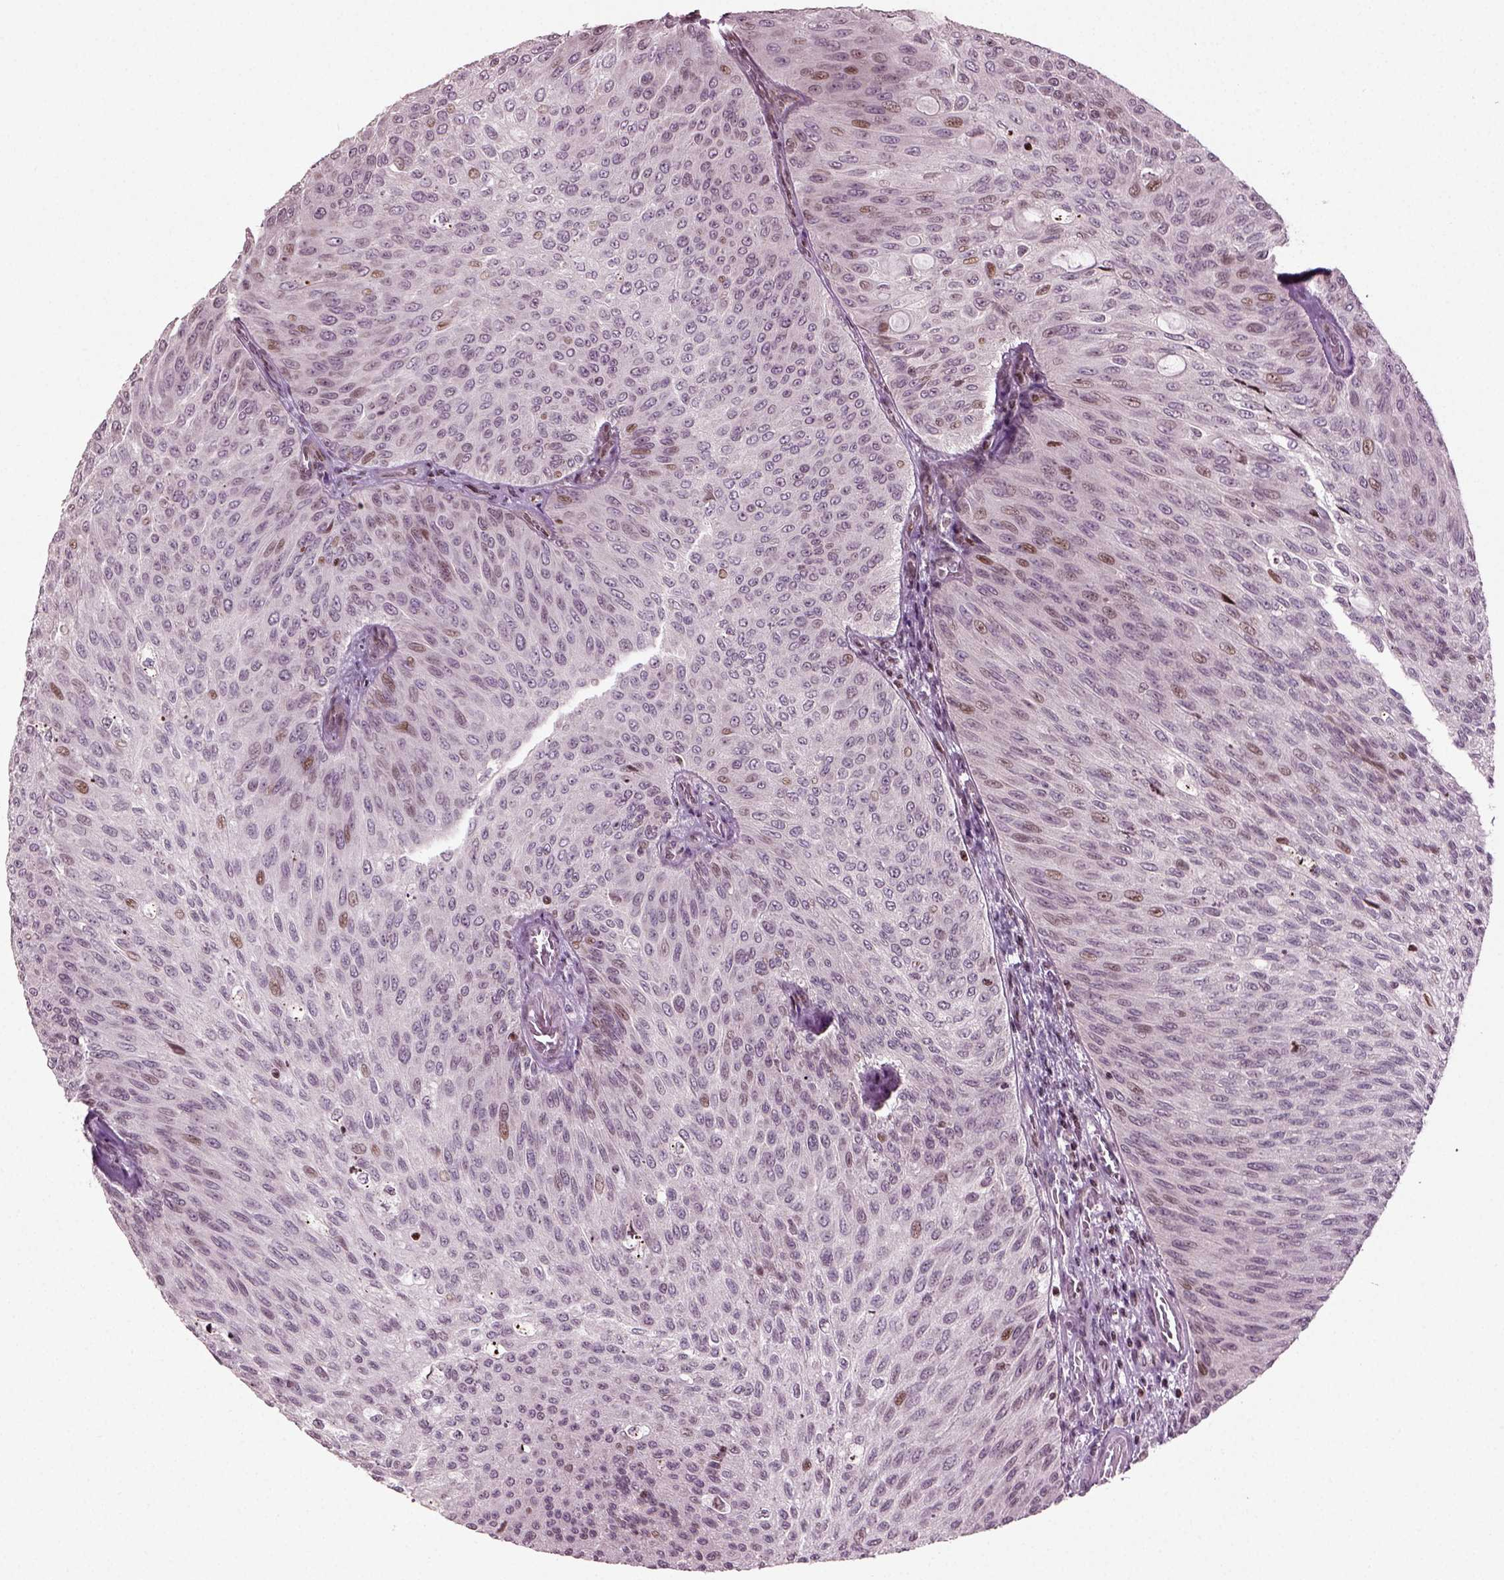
{"staining": {"intensity": "moderate", "quantity": "<25%", "location": "nuclear"}, "tissue": "urothelial cancer", "cell_type": "Tumor cells", "image_type": "cancer", "snomed": [{"axis": "morphology", "description": "Urothelial carcinoma, Low grade"}, {"axis": "topography", "description": "Ureter, NOS"}, {"axis": "topography", "description": "Urinary bladder"}], "caption": "The photomicrograph reveals staining of urothelial carcinoma (low-grade), revealing moderate nuclear protein positivity (brown color) within tumor cells.", "gene": "HEYL", "patient": {"sex": "male", "age": 78}}